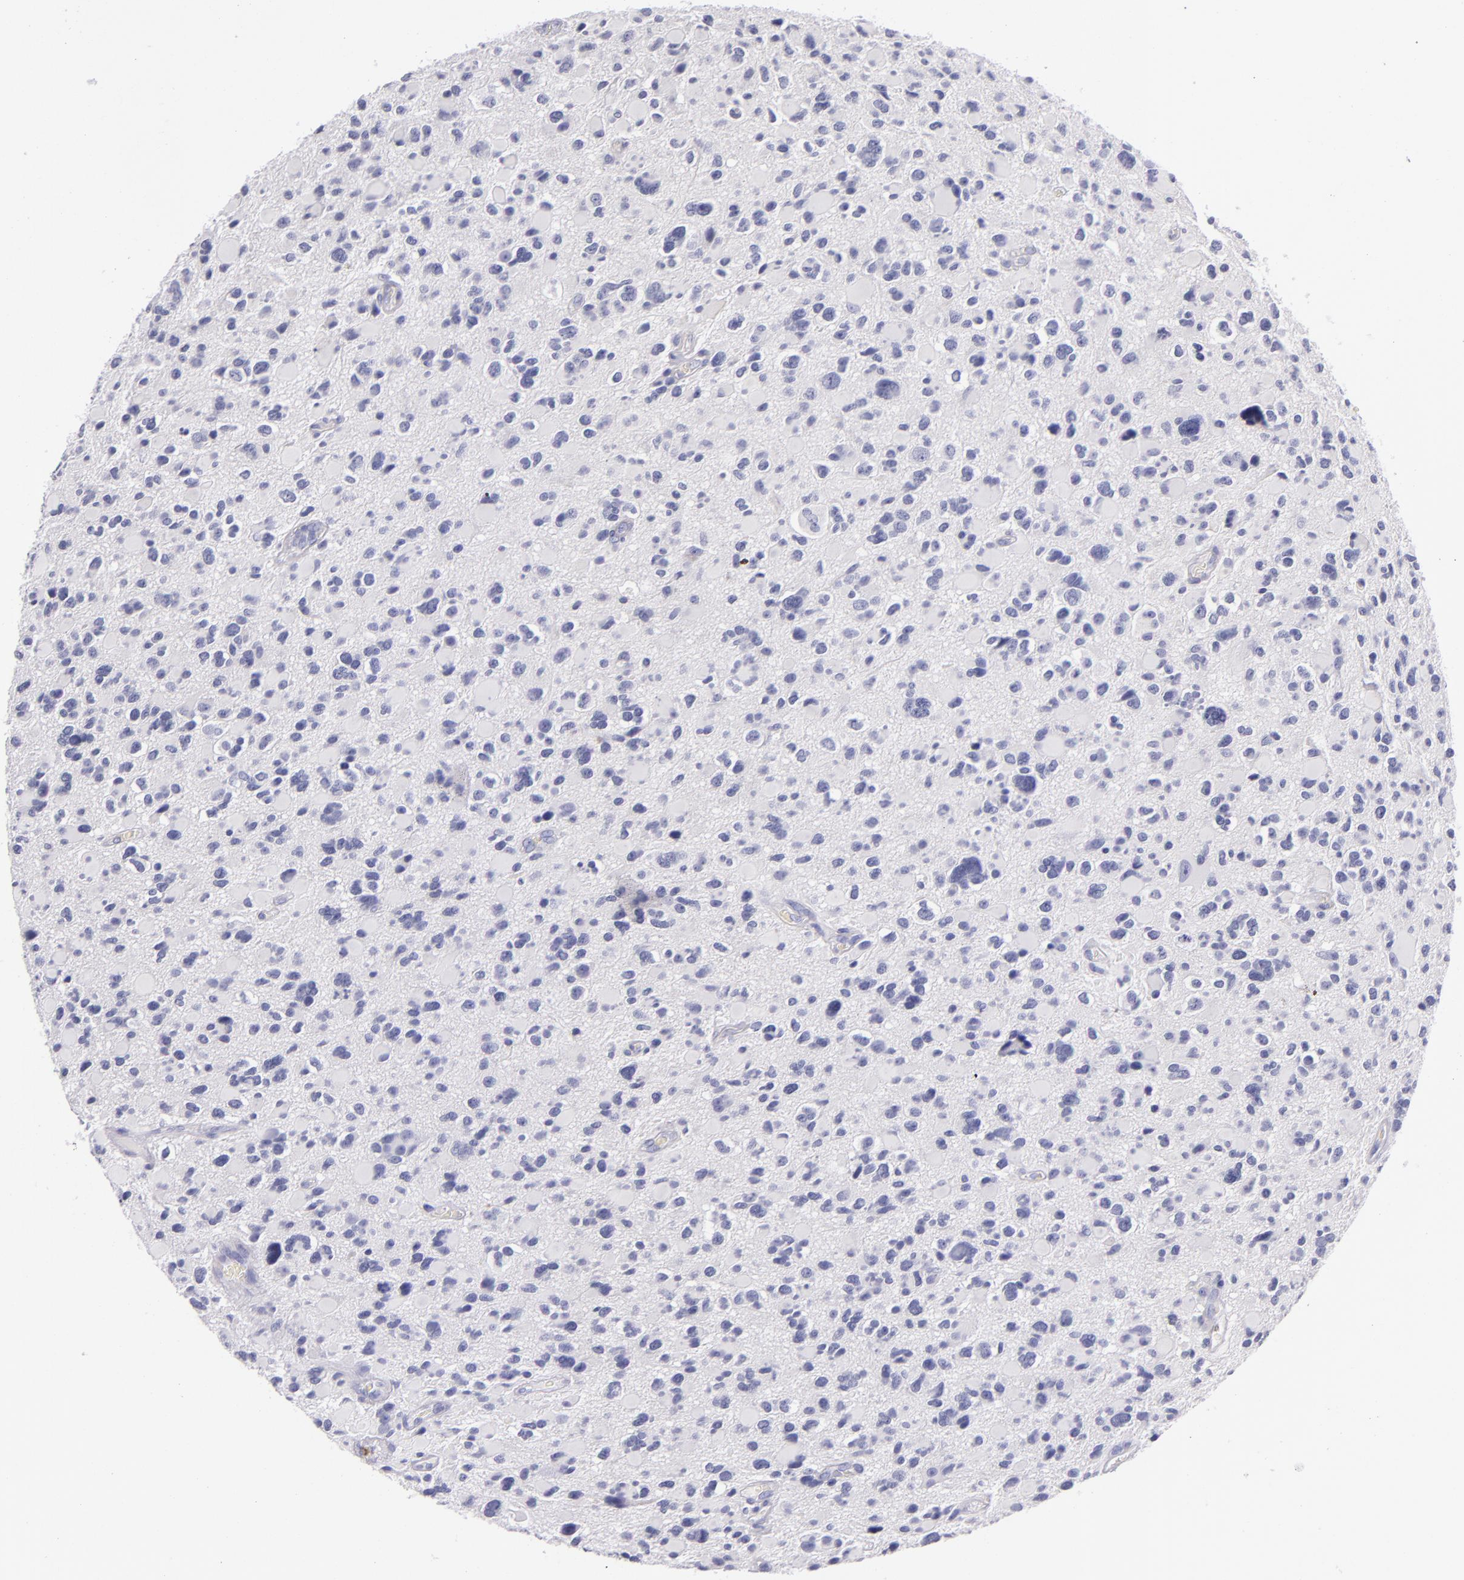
{"staining": {"intensity": "negative", "quantity": "none", "location": "none"}, "tissue": "glioma", "cell_type": "Tumor cells", "image_type": "cancer", "snomed": [{"axis": "morphology", "description": "Glioma, malignant, High grade"}, {"axis": "topography", "description": "Brain"}], "caption": "Immunohistochemistry of human glioma displays no staining in tumor cells. (Stains: DAB immunohistochemistry with hematoxylin counter stain, Microscopy: brightfield microscopy at high magnification).", "gene": "CDH3", "patient": {"sex": "female", "age": 37}}